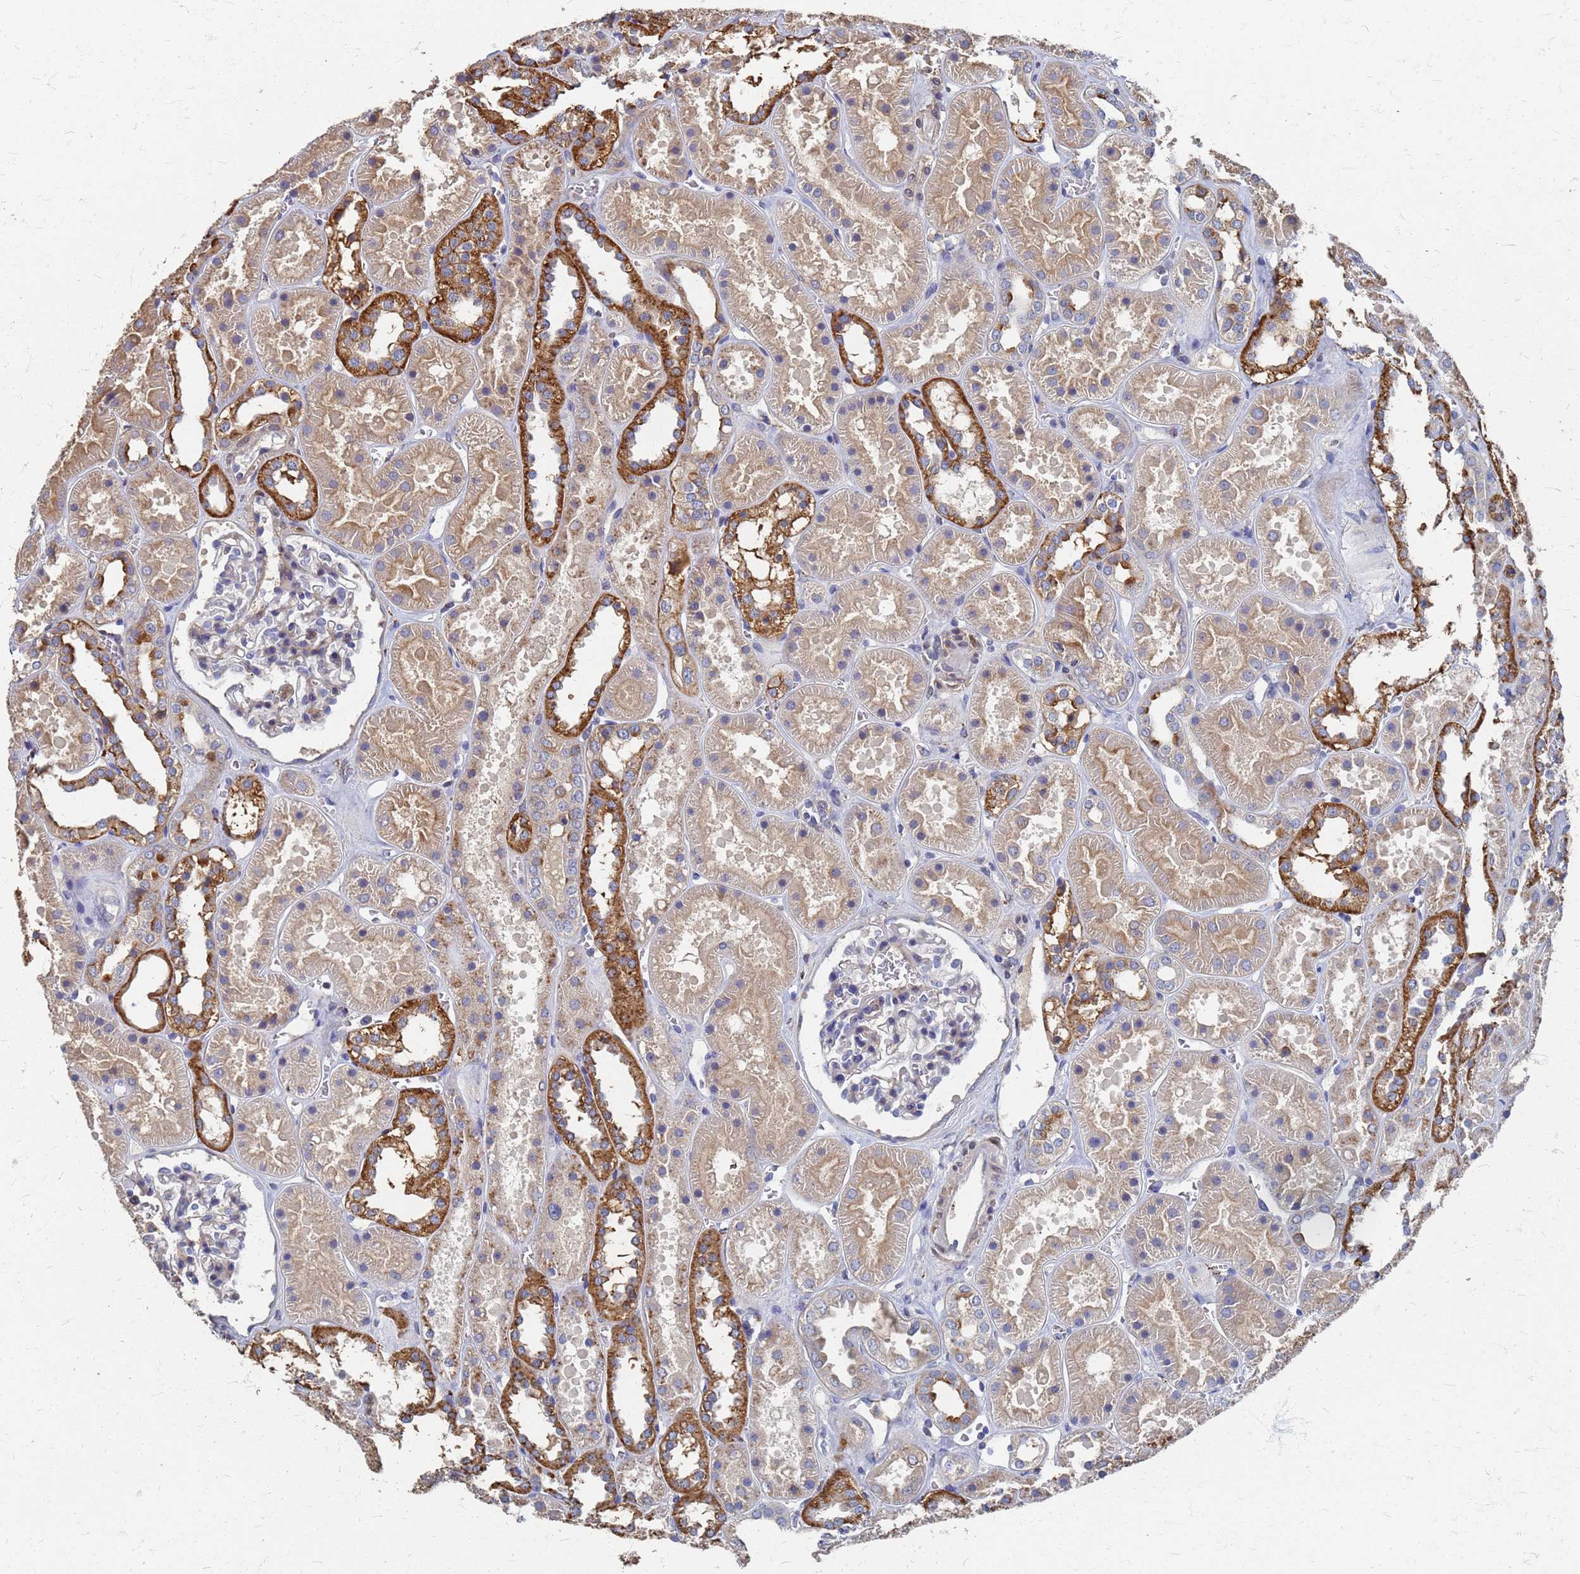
{"staining": {"intensity": "weak", "quantity": "<25%", "location": "cytoplasmic/membranous"}, "tissue": "kidney", "cell_type": "Cells in glomeruli", "image_type": "normal", "snomed": [{"axis": "morphology", "description": "Normal tissue, NOS"}, {"axis": "topography", "description": "Kidney"}], "caption": "Image shows no protein positivity in cells in glomeruli of benign kidney. (DAB (3,3'-diaminobenzidine) immunohistochemistry, high magnification).", "gene": "KRCC1", "patient": {"sex": "female", "age": 41}}